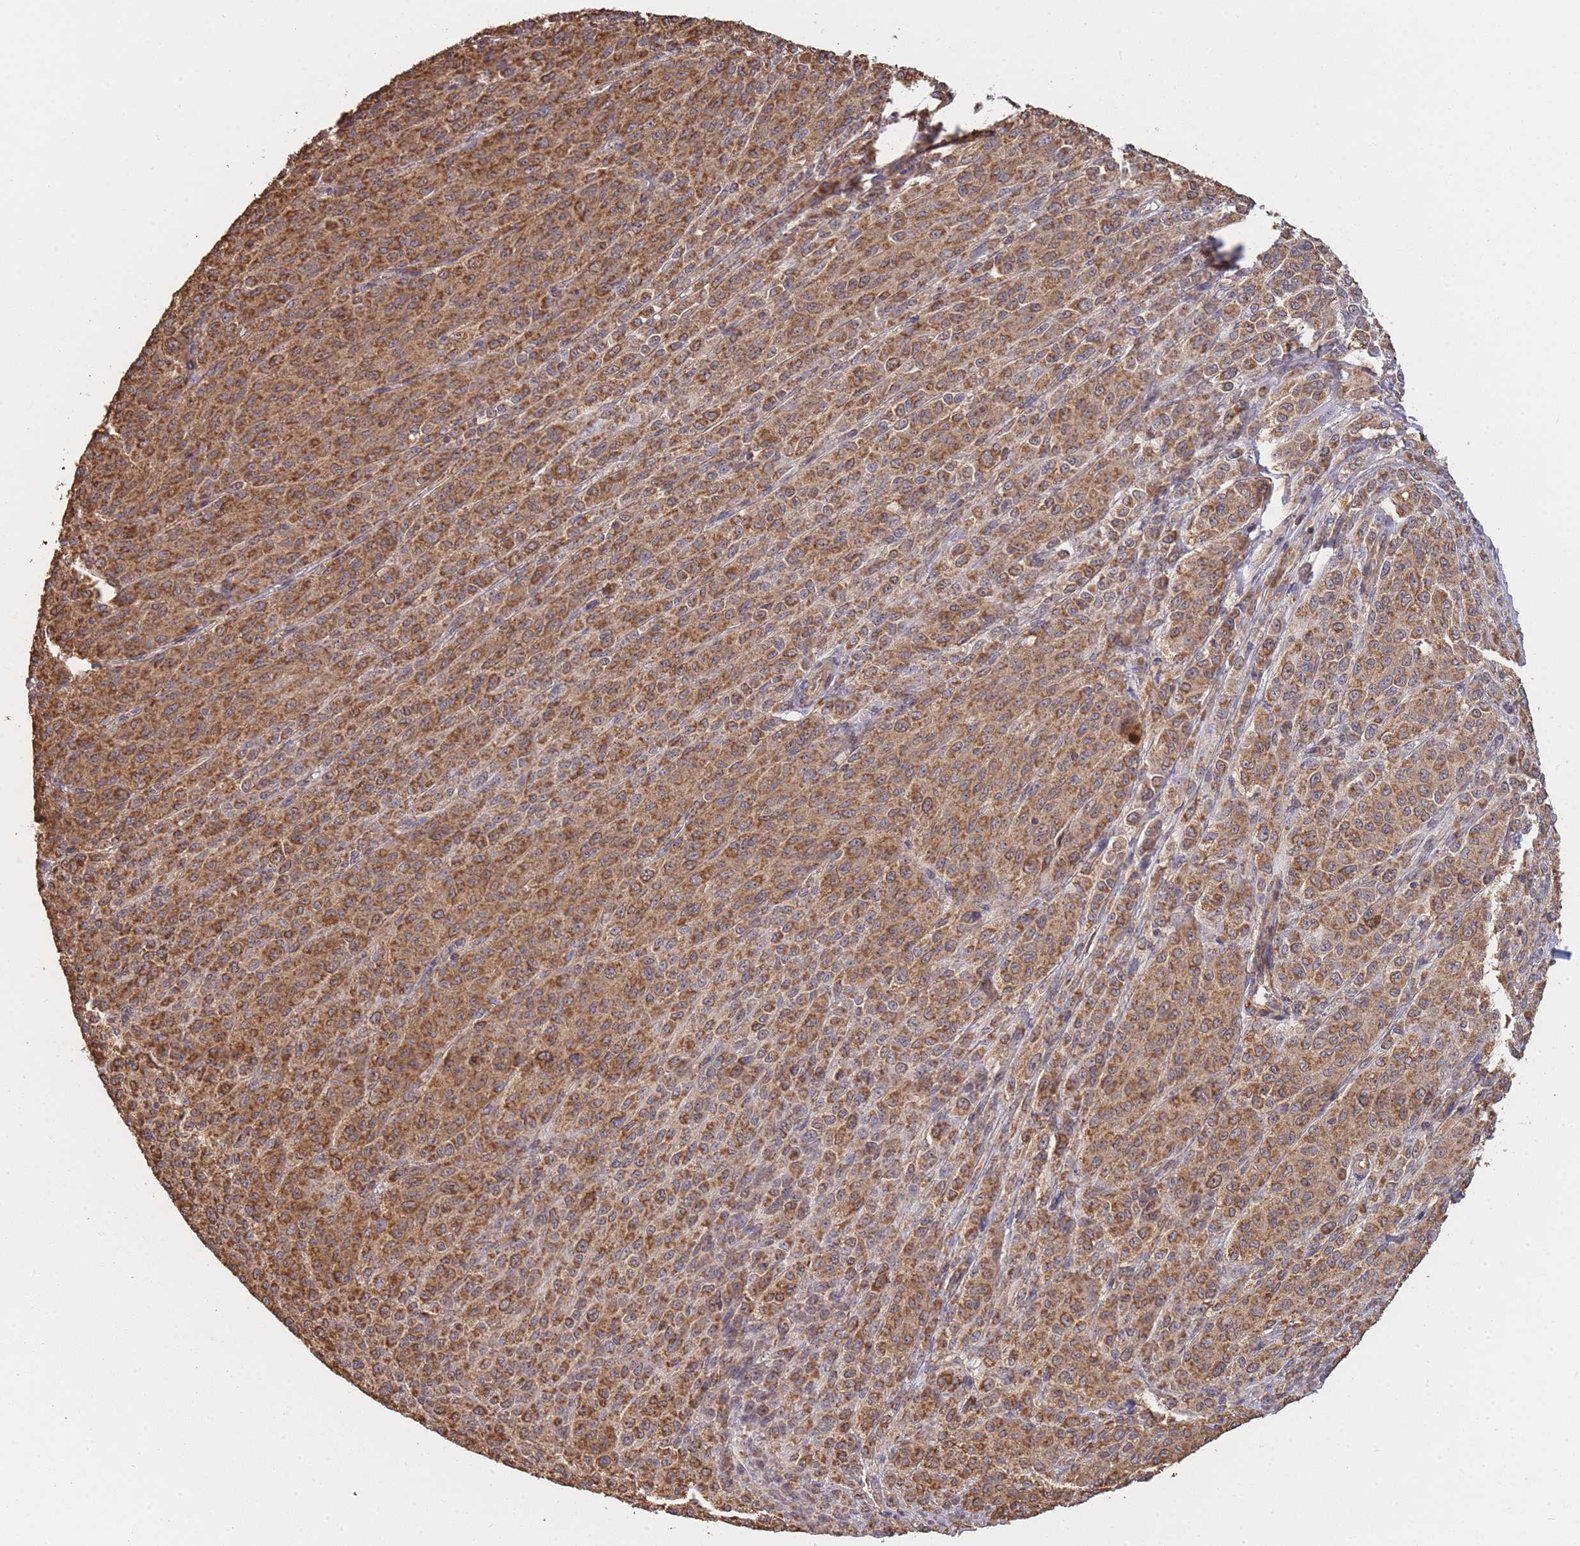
{"staining": {"intensity": "strong", "quantity": ">75%", "location": "cytoplasmic/membranous"}, "tissue": "melanoma", "cell_type": "Tumor cells", "image_type": "cancer", "snomed": [{"axis": "morphology", "description": "Malignant melanoma, NOS"}, {"axis": "topography", "description": "Skin"}], "caption": "This photomicrograph demonstrates immunohistochemistry (IHC) staining of human malignant melanoma, with high strong cytoplasmic/membranous expression in about >75% of tumor cells.", "gene": "METRN", "patient": {"sex": "female", "age": 52}}